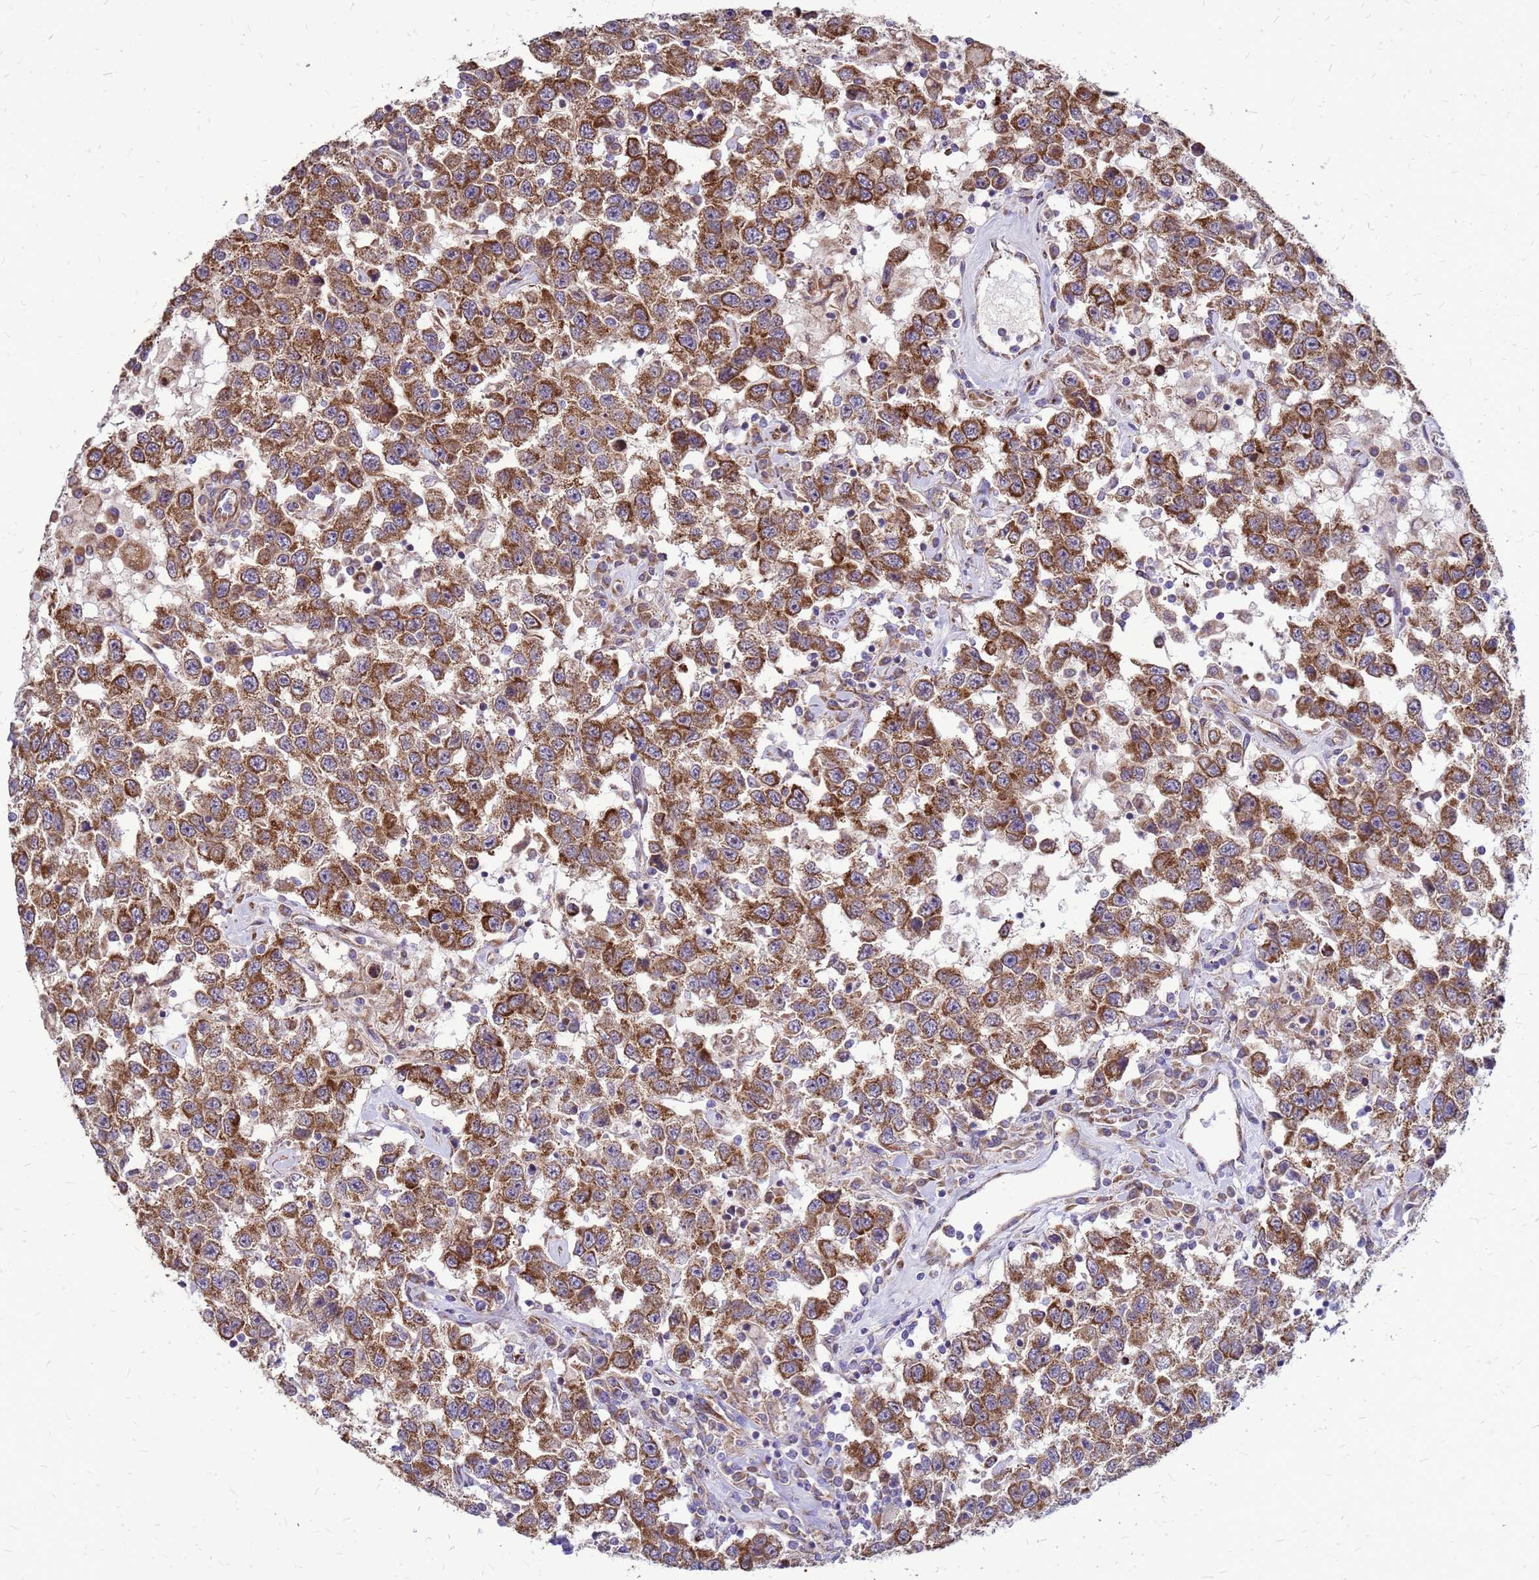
{"staining": {"intensity": "strong", "quantity": ">75%", "location": "cytoplasmic/membranous"}, "tissue": "testis cancer", "cell_type": "Tumor cells", "image_type": "cancer", "snomed": [{"axis": "morphology", "description": "Seminoma, NOS"}, {"axis": "topography", "description": "Testis"}], "caption": "Immunohistochemistry of human testis cancer (seminoma) reveals high levels of strong cytoplasmic/membranous expression in approximately >75% of tumor cells.", "gene": "FSTL4", "patient": {"sex": "male", "age": 41}}